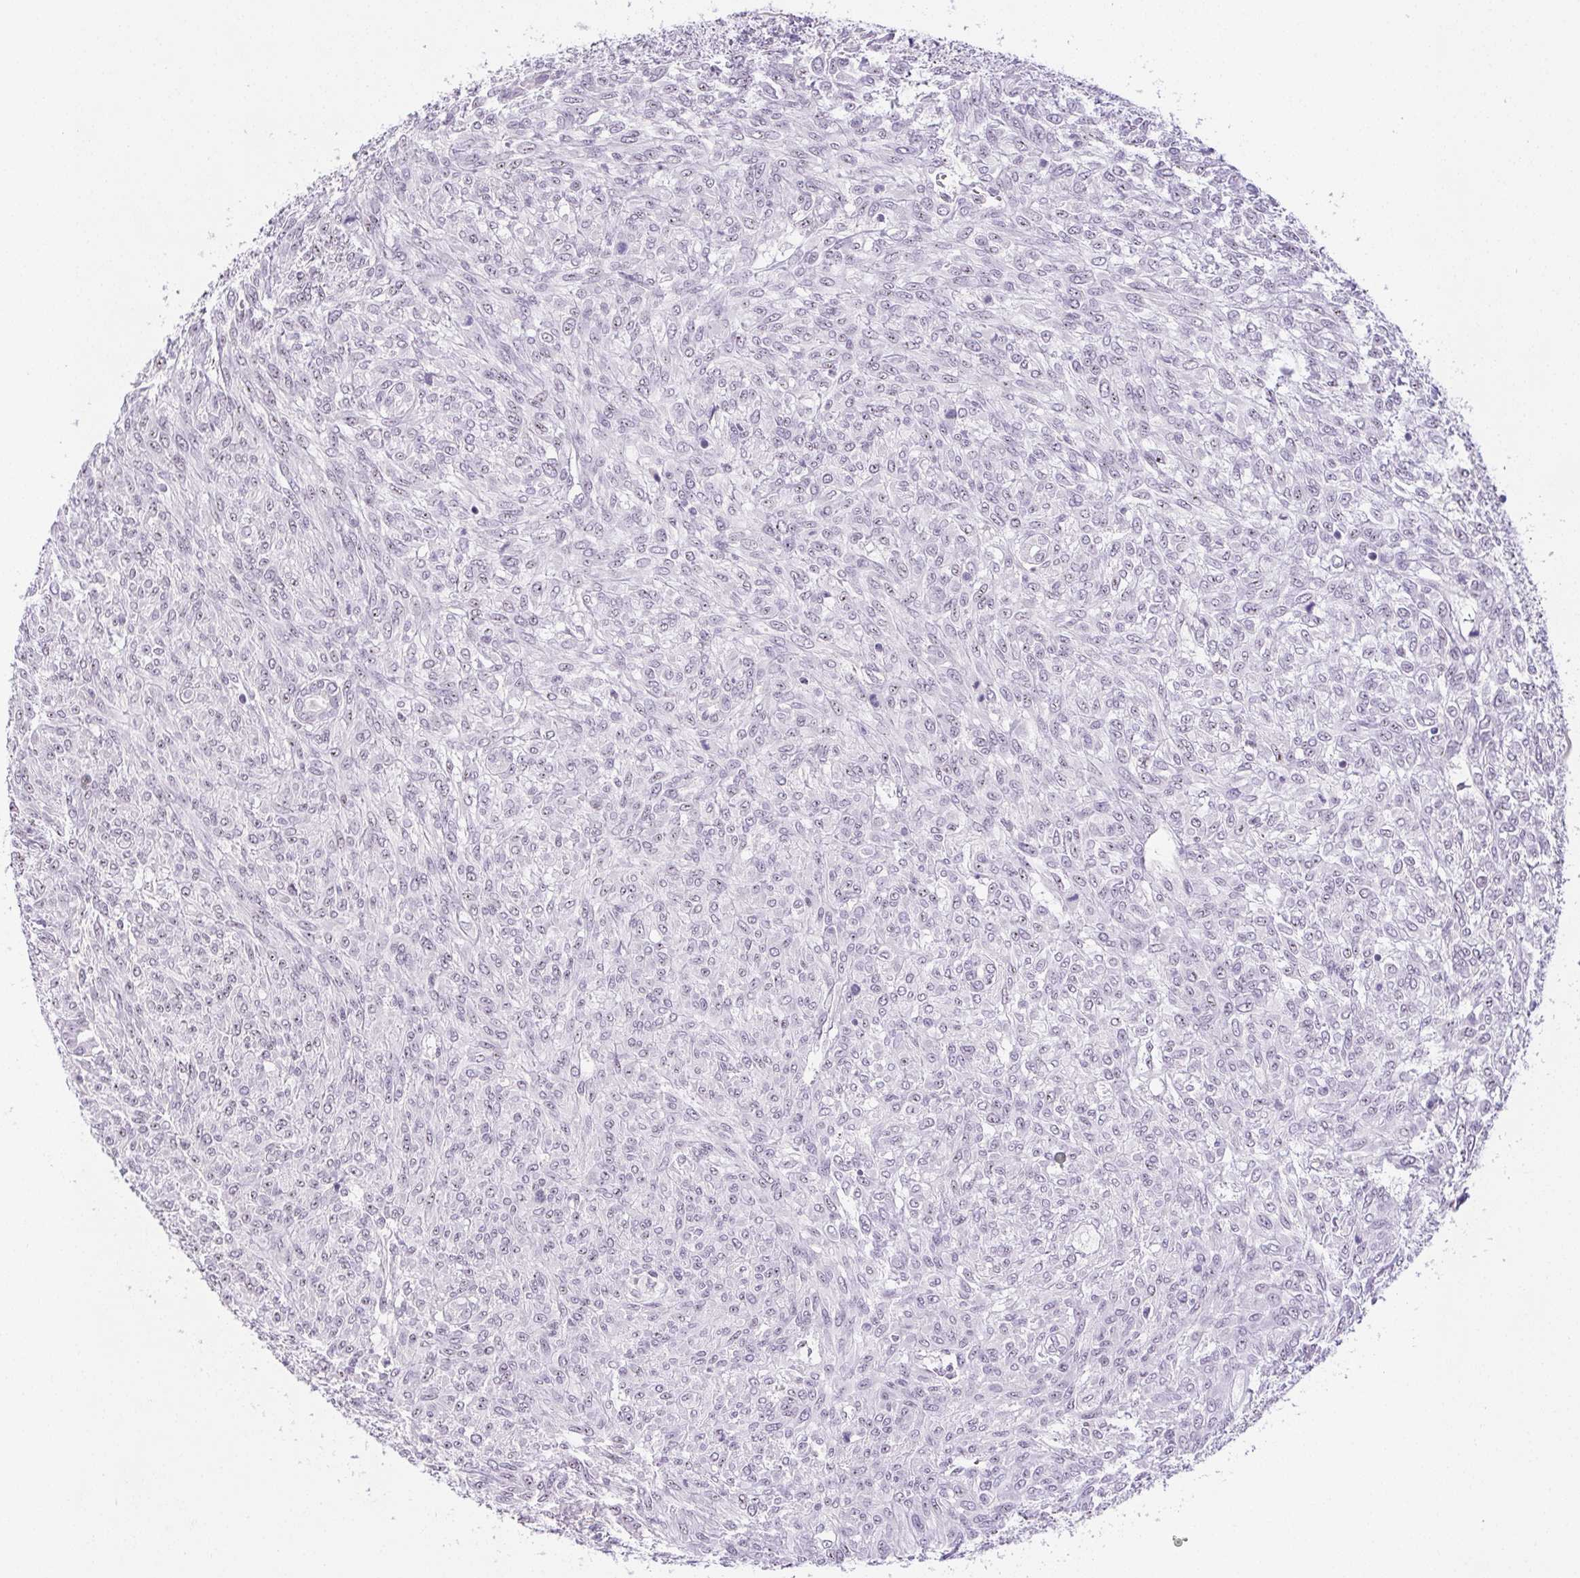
{"staining": {"intensity": "negative", "quantity": "none", "location": "none"}, "tissue": "renal cancer", "cell_type": "Tumor cells", "image_type": "cancer", "snomed": [{"axis": "morphology", "description": "Adenocarcinoma, NOS"}, {"axis": "topography", "description": "Kidney"}], "caption": "Image shows no protein expression in tumor cells of adenocarcinoma (renal) tissue. (DAB (3,3'-diaminobenzidine) immunohistochemistry (IHC) visualized using brightfield microscopy, high magnification).", "gene": "ST8SIA3", "patient": {"sex": "male", "age": 58}}